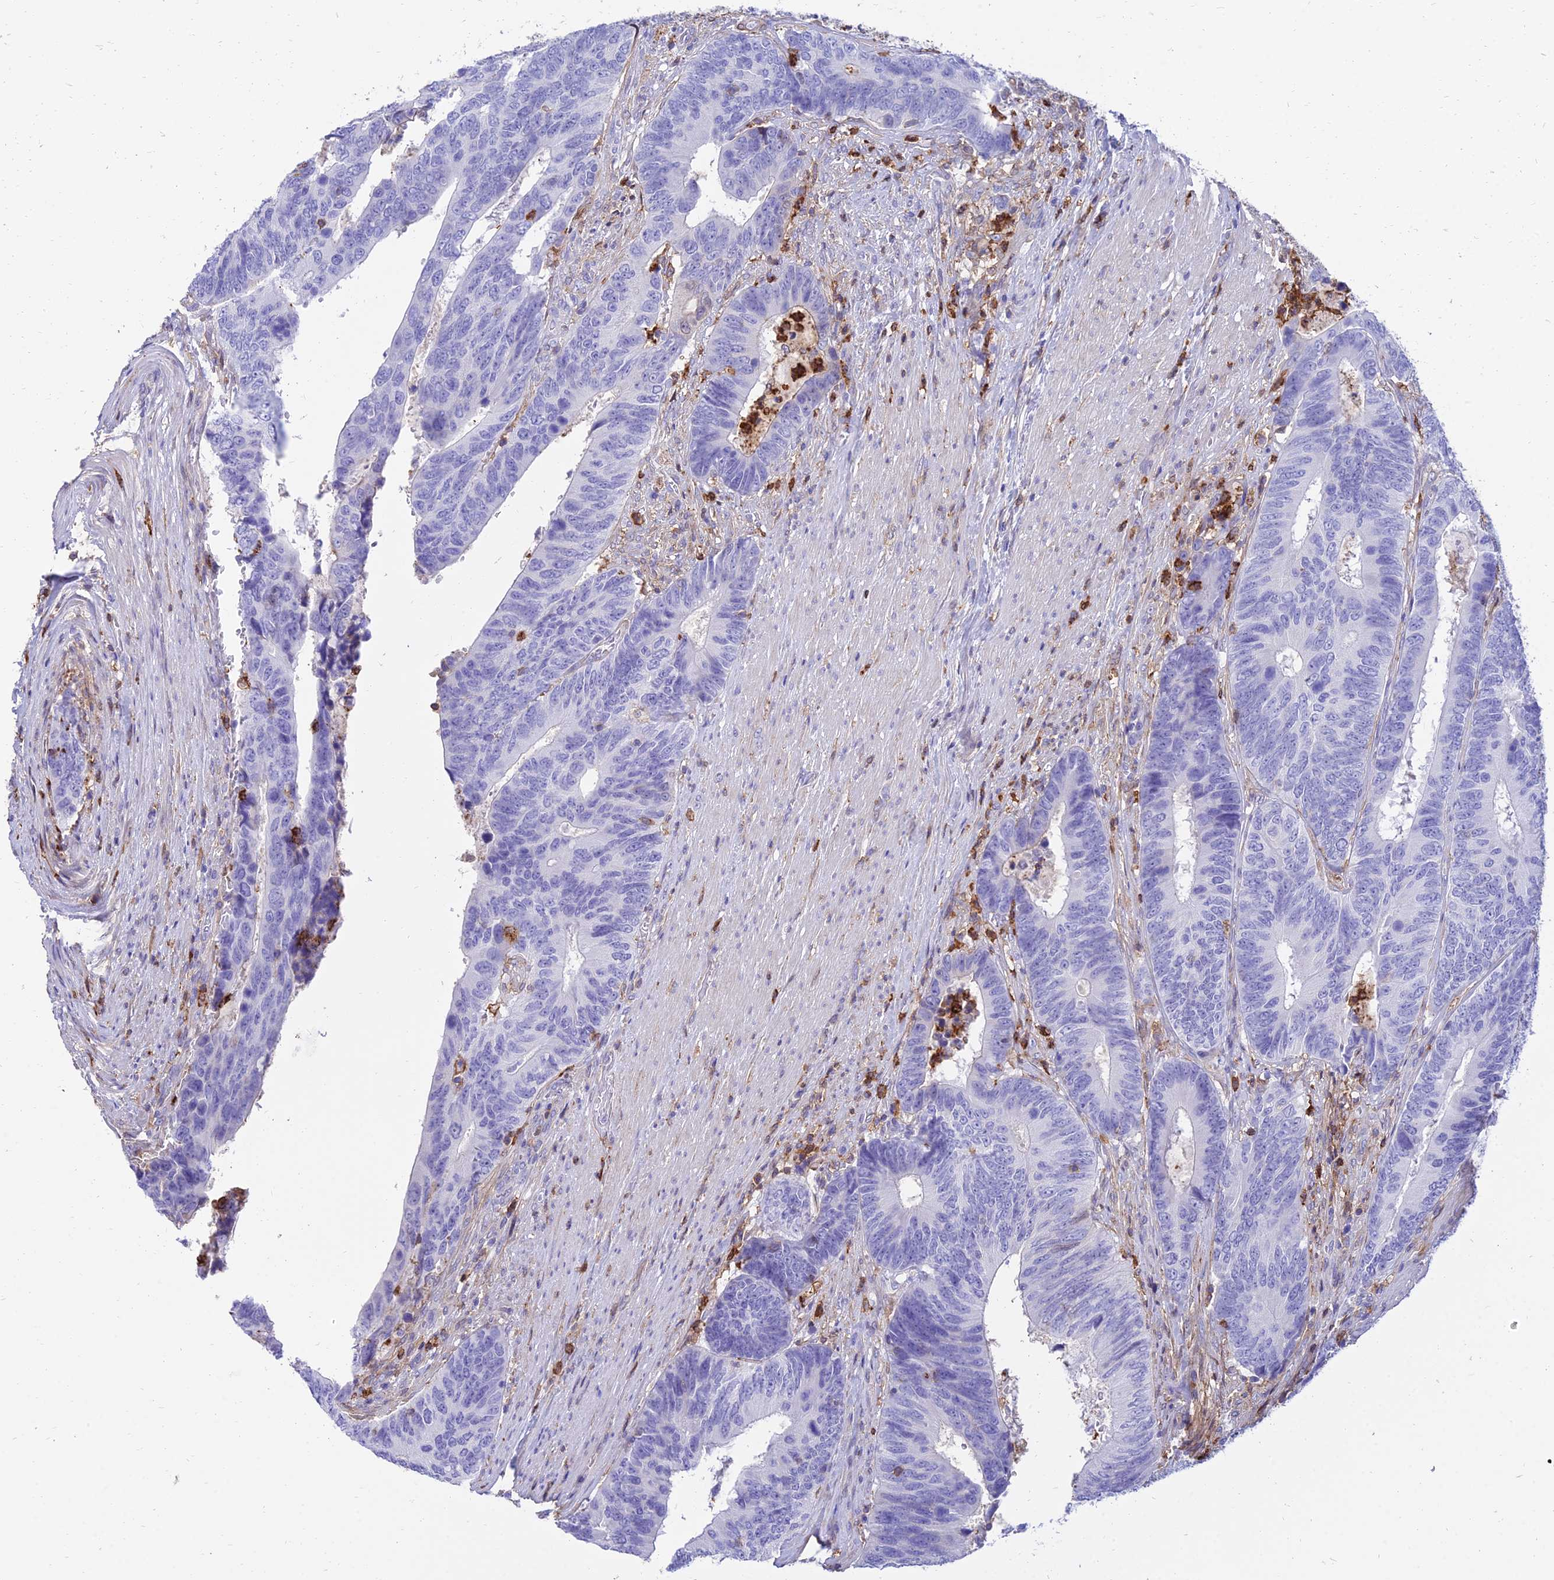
{"staining": {"intensity": "negative", "quantity": "none", "location": "none"}, "tissue": "colorectal cancer", "cell_type": "Tumor cells", "image_type": "cancer", "snomed": [{"axis": "morphology", "description": "Adenocarcinoma, NOS"}, {"axis": "topography", "description": "Colon"}], "caption": "Immunohistochemistry of adenocarcinoma (colorectal) demonstrates no staining in tumor cells.", "gene": "SREK1IP1", "patient": {"sex": "male", "age": 87}}